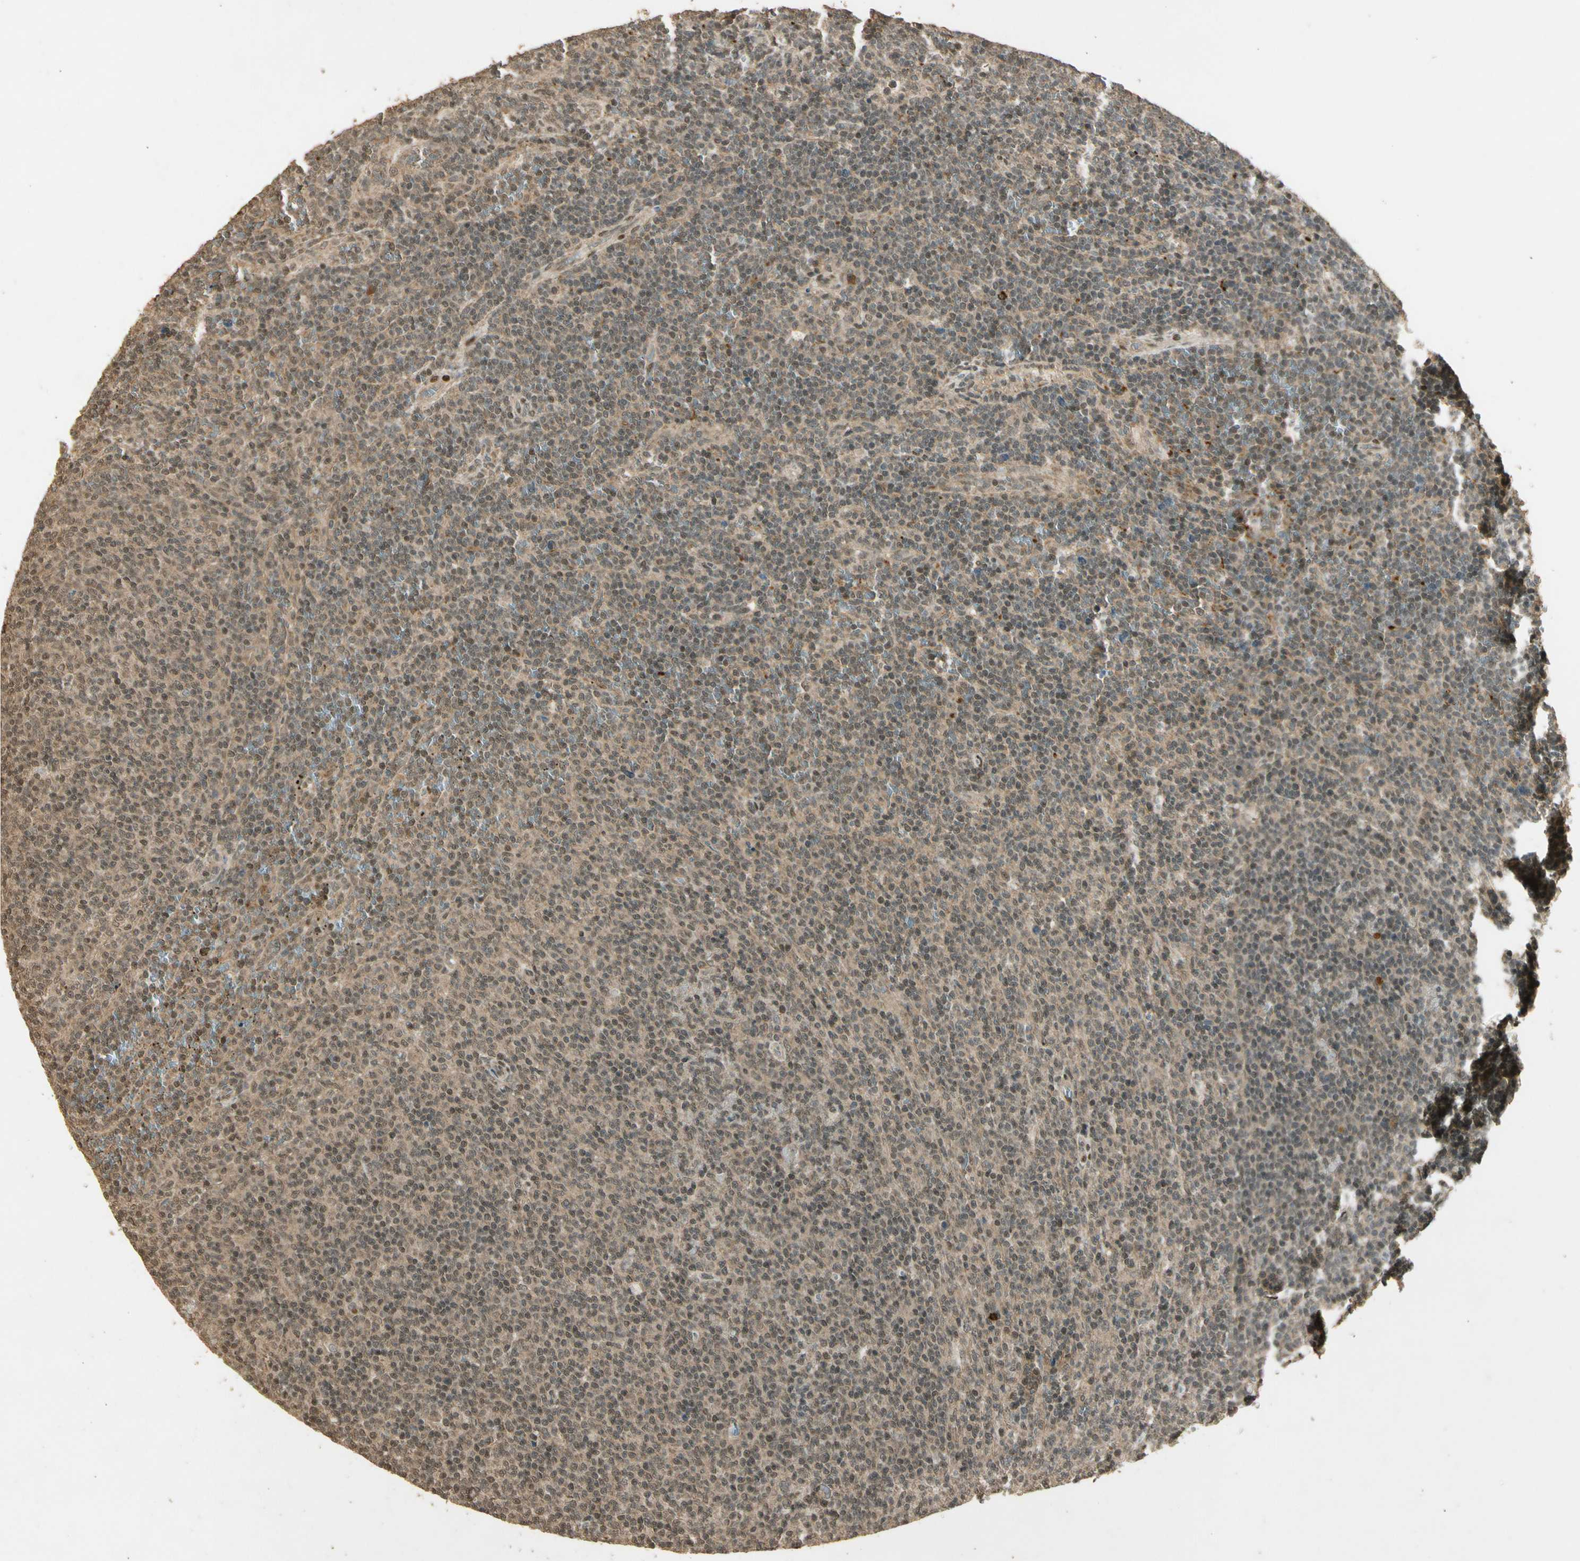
{"staining": {"intensity": "weak", "quantity": ">75%", "location": "cytoplasmic/membranous,nuclear"}, "tissue": "lymphoma", "cell_type": "Tumor cells", "image_type": "cancer", "snomed": [{"axis": "morphology", "description": "Malignant lymphoma, non-Hodgkin's type, Low grade"}, {"axis": "topography", "description": "Spleen"}], "caption": "IHC micrograph of lymphoma stained for a protein (brown), which displays low levels of weak cytoplasmic/membranous and nuclear staining in approximately >75% of tumor cells.", "gene": "GMEB2", "patient": {"sex": "female", "age": 50}}